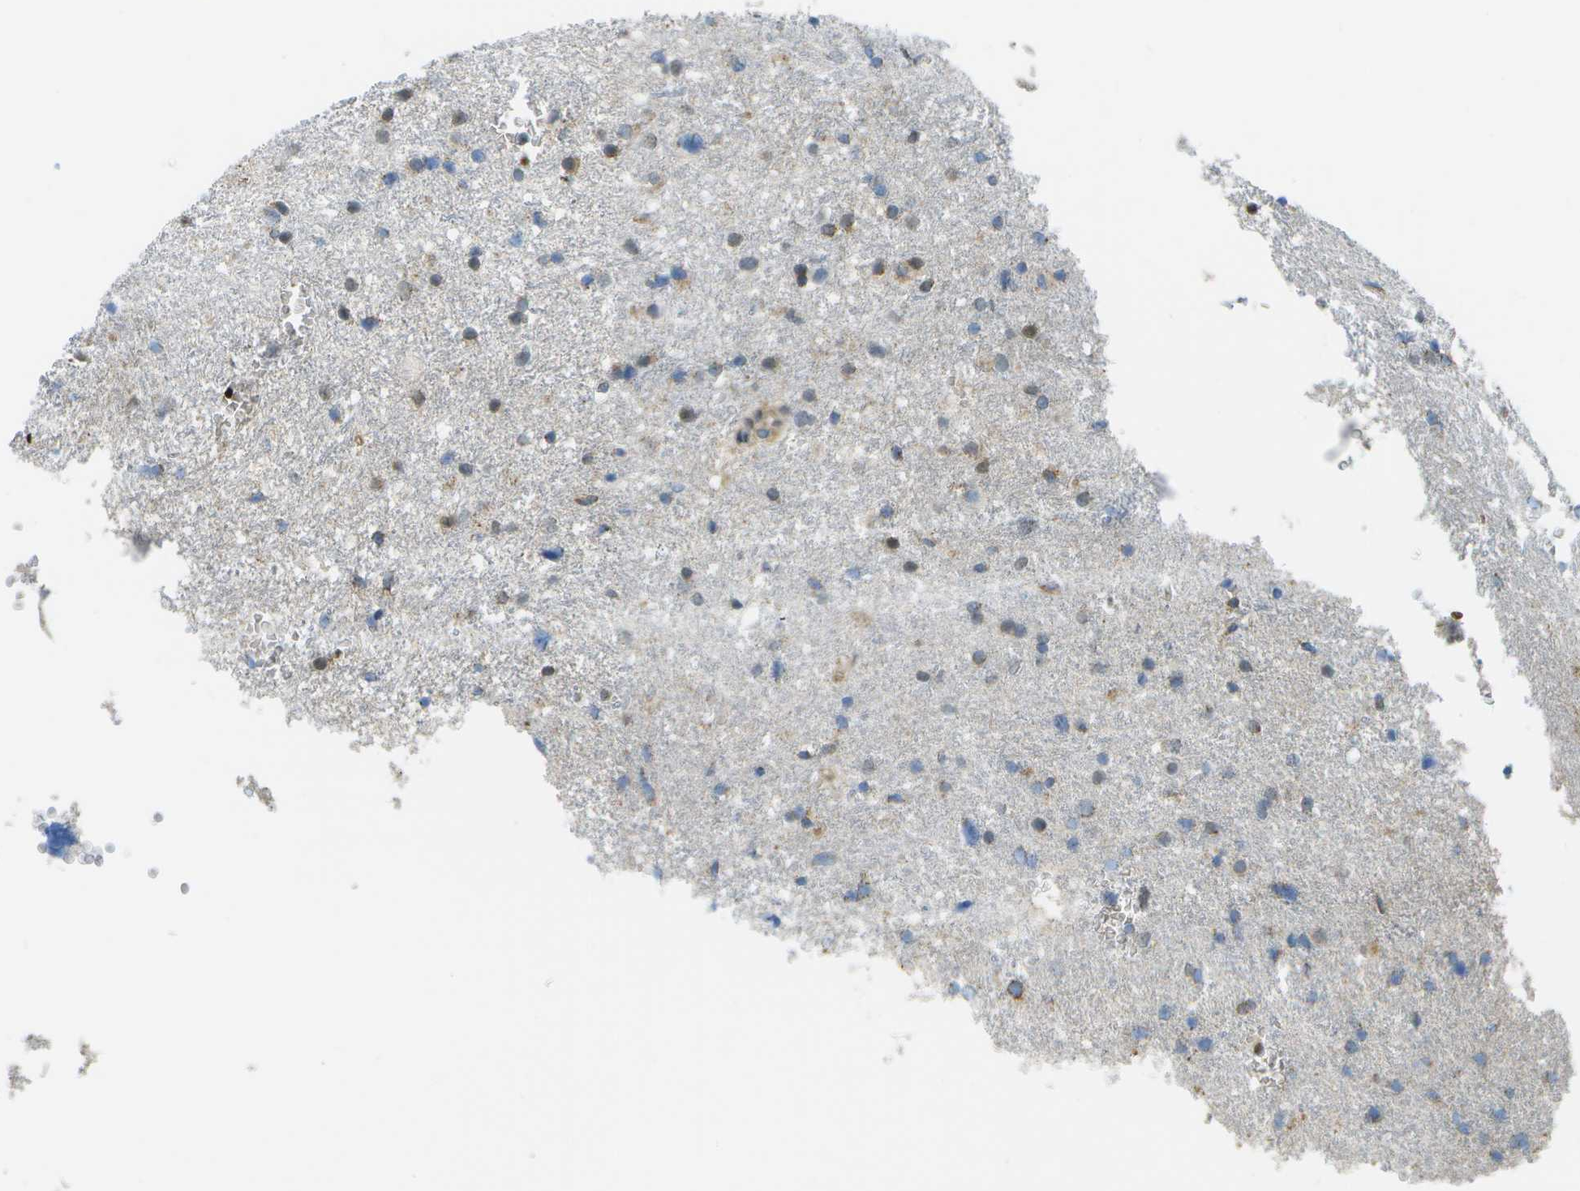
{"staining": {"intensity": "weak", "quantity": "<25%", "location": "cytoplasmic/membranous"}, "tissue": "glioma", "cell_type": "Tumor cells", "image_type": "cancer", "snomed": [{"axis": "morphology", "description": "Glioma, malignant, Low grade"}, {"axis": "topography", "description": "Brain"}], "caption": "The image displays no significant expression in tumor cells of glioma.", "gene": "CACHD1", "patient": {"sex": "female", "age": 37}}